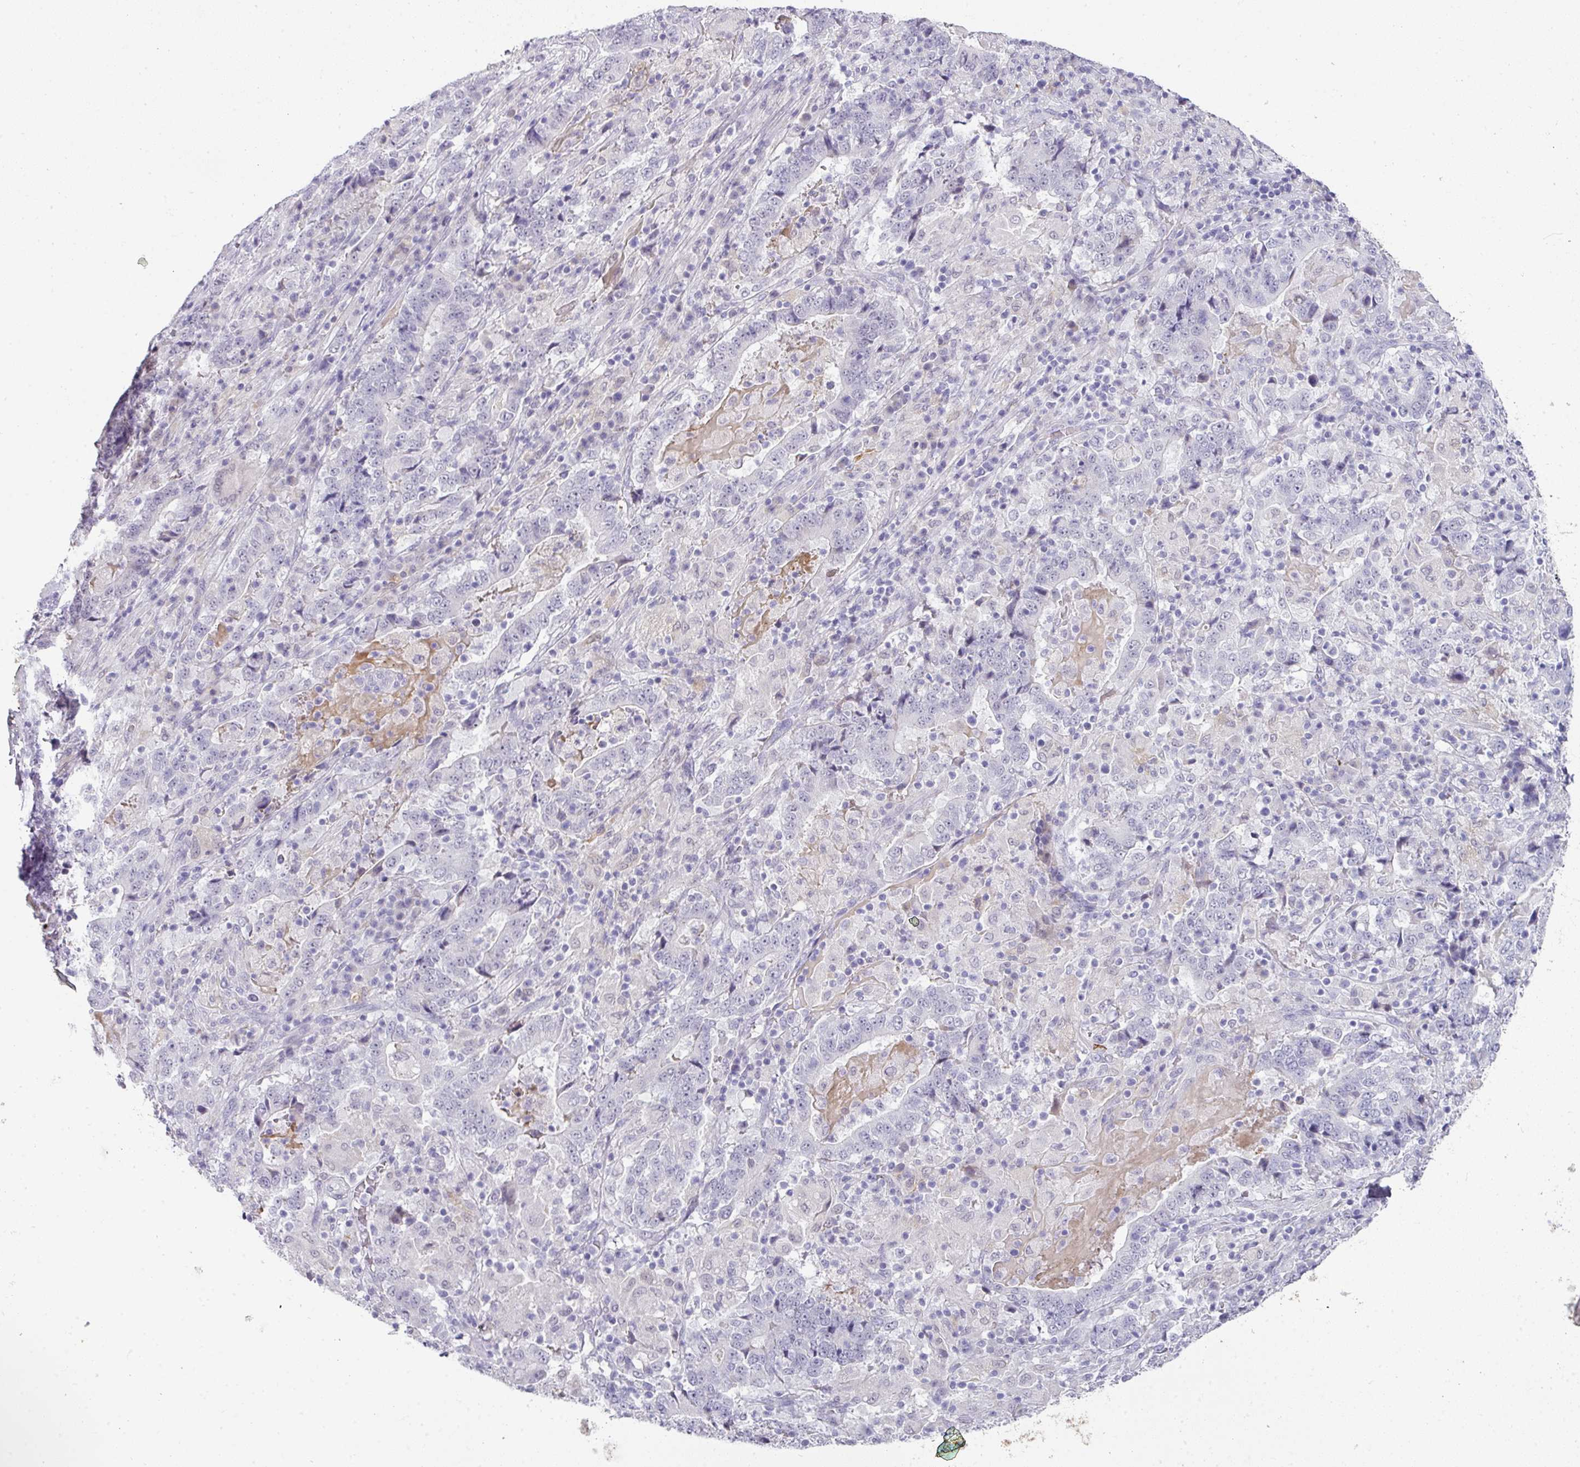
{"staining": {"intensity": "negative", "quantity": "none", "location": "none"}, "tissue": "stomach cancer", "cell_type": "Tumor cells", "image_type": "cancer", "snomed": [{"axis": "morphology", "description": "Normal tissue, NOS"}, {"axis": "morphology", "description": "Adenocarcinoma, NOS"}, {"axis": "topography", "description": "Stomach, upper"}, {"axis": "topography", "description": "Stomach"}], "caption": "An IHC image of adenocarcinoma (stomach) is shown. There is no staining in tumor cells of adenocarcinoma (stomach). (DAB (3,3'-diaminobenzidine) IHC visualized using brightfield microscopy, high magnification).", "gene": "FGF17", "patient": {"sex": "male", "age": 59}}